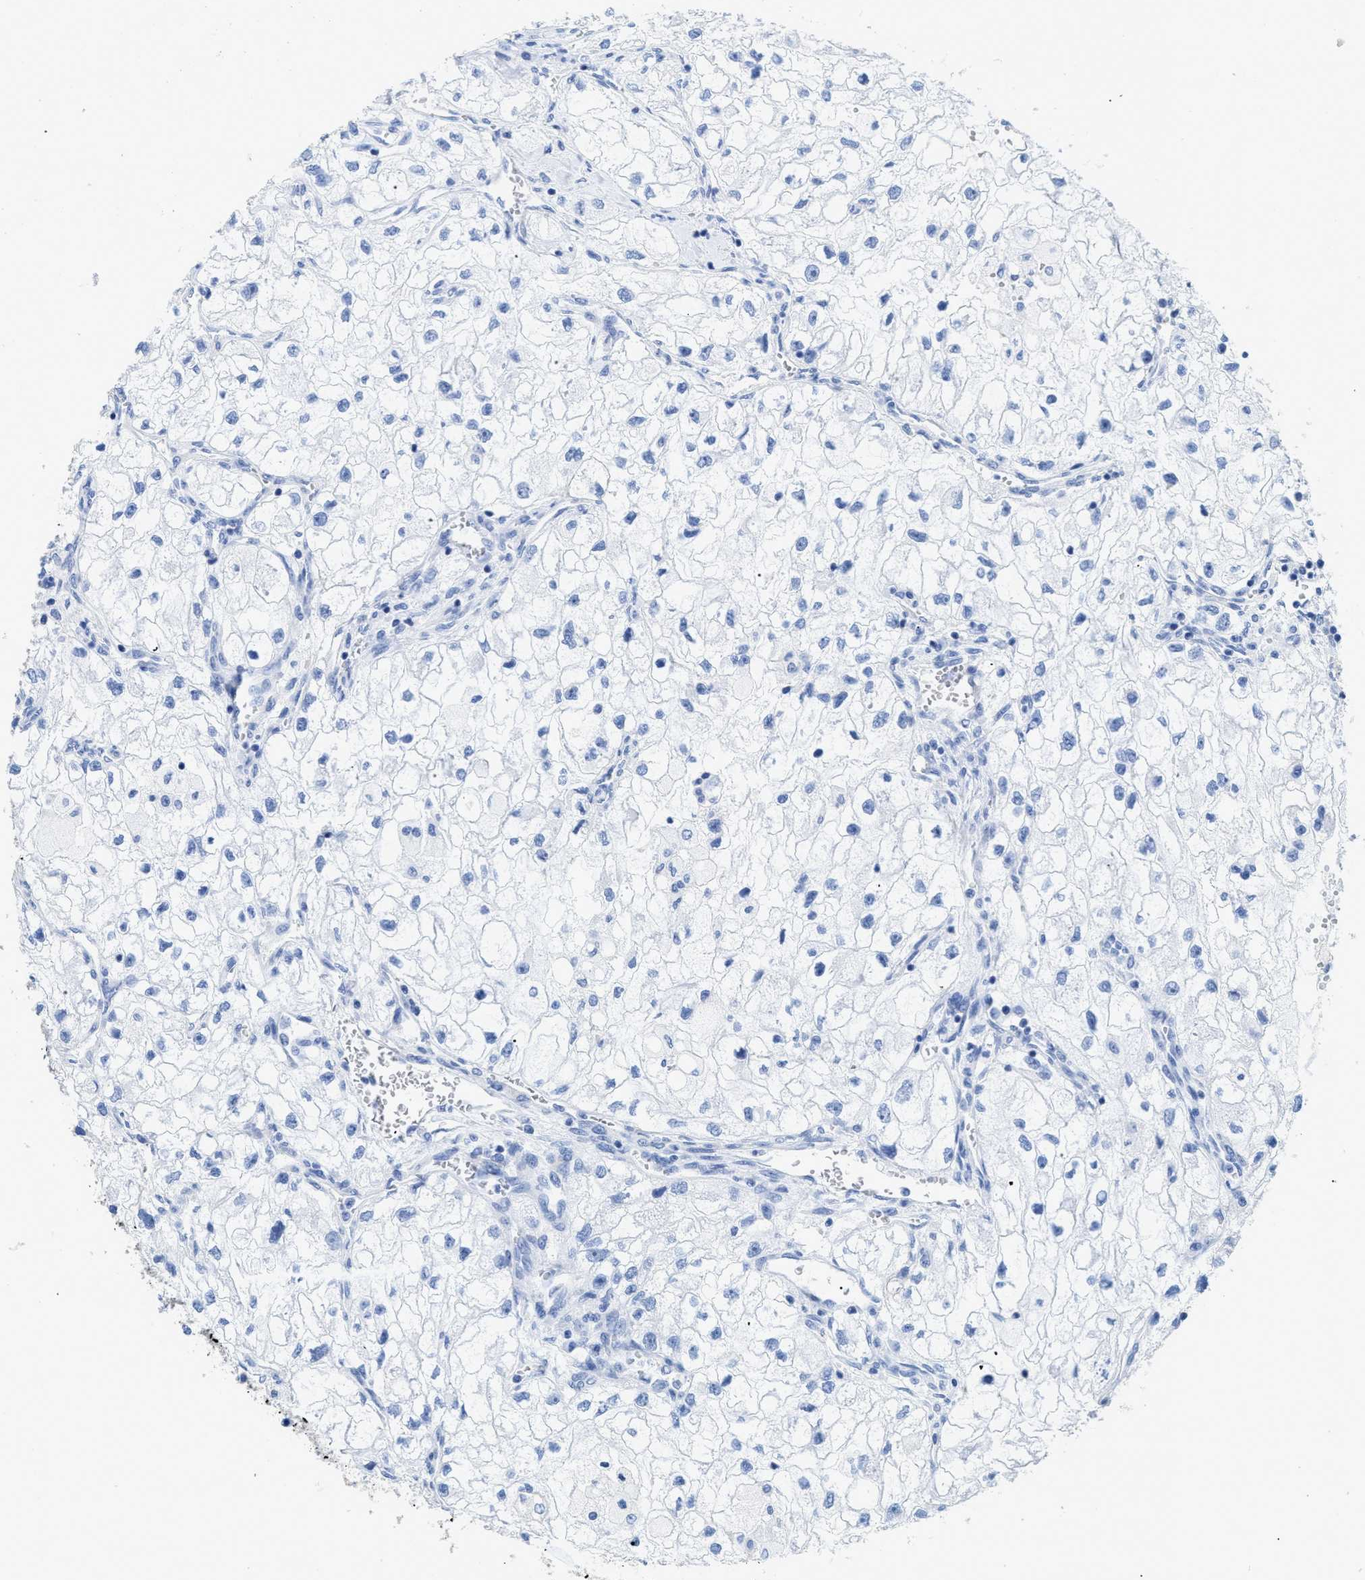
{"staining": {"intensity": "negative", "quantity": "none", "location": "none"}, "tissue": "renal cancer", "cell_type": "Tumor cells", "image_type": "cancer", "snomed": [{"axis": "morphology", "description": "Adenocarcinoma, NOS"}, {"axis": "topography", "description": "Kidney"}], "caption": "IHC photomicrograph of adenocarcinoma (renal) stained for a protein (brown), which displays no expression in tumor cells. (Brightfield microscopy of DAB immunohistochemistry (IHC) at high magnification).", "gene": "DLC1", "patient": {"sex": "female", "age": 70}}